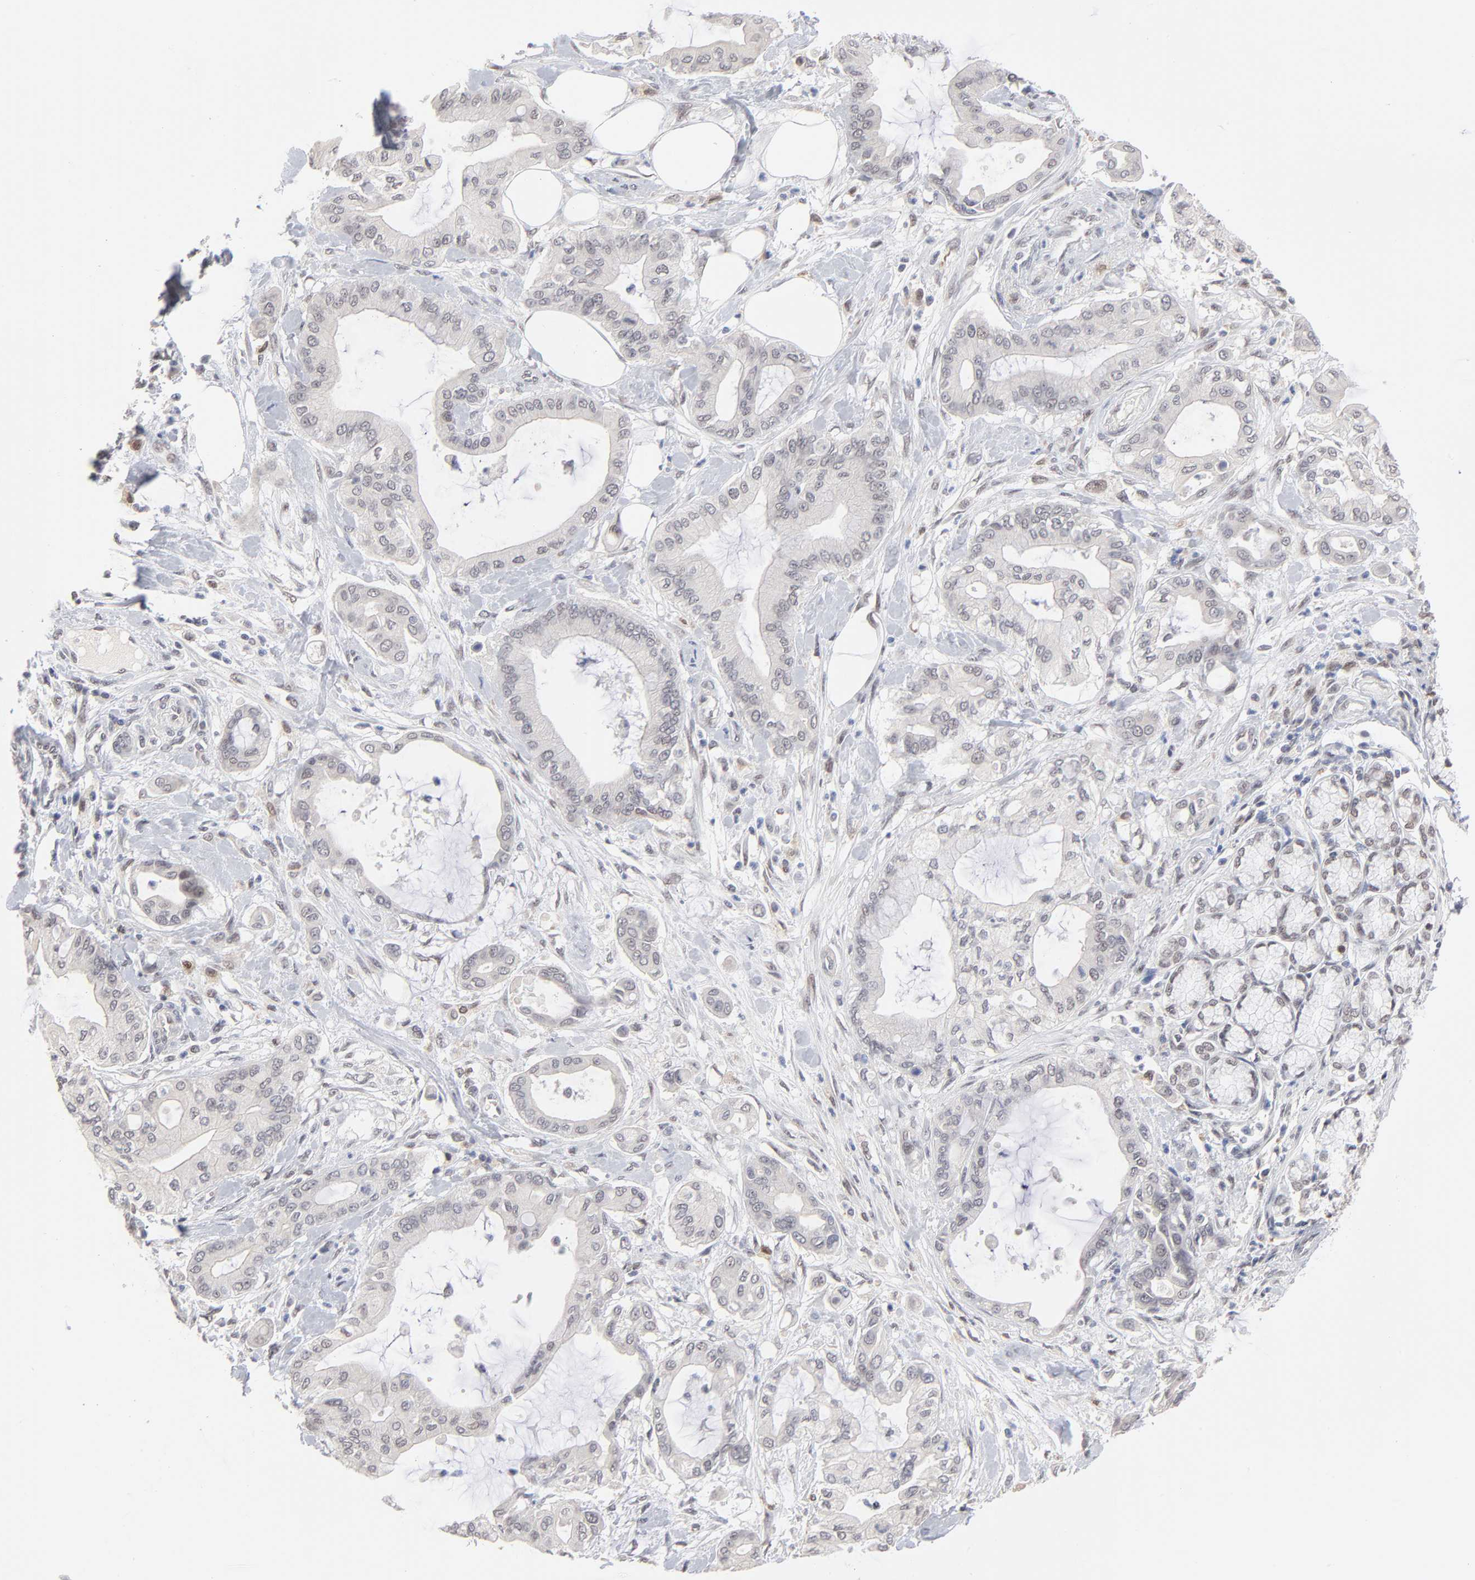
{"staining": {"intensity": "weak", "quantity": "<25%", "location": "nuclear"}, "tissue": "pancreatic cancer", "cell_type": "Tumor cells", "image_type": "cancer", "snomed": [{"axis": "morphology", "description": "Adenocarcinoma, NOS"}, {"axis": "morphology", "description": "Adenocarcinoma, metastatic, NOS"}, {"axis": "topography", "description": "Lymph node"}, {"axis": "topography", "description": "Pancreas"}, {"axis": "topography", "description": "Duodenum"}], "caption": "The IHC micrograph has no significant staining in tumor cells of adenocarcinoma (pancreatic) tissue.", "gene": "MBIP", "patient": {"sex": "female", "age": 64}}